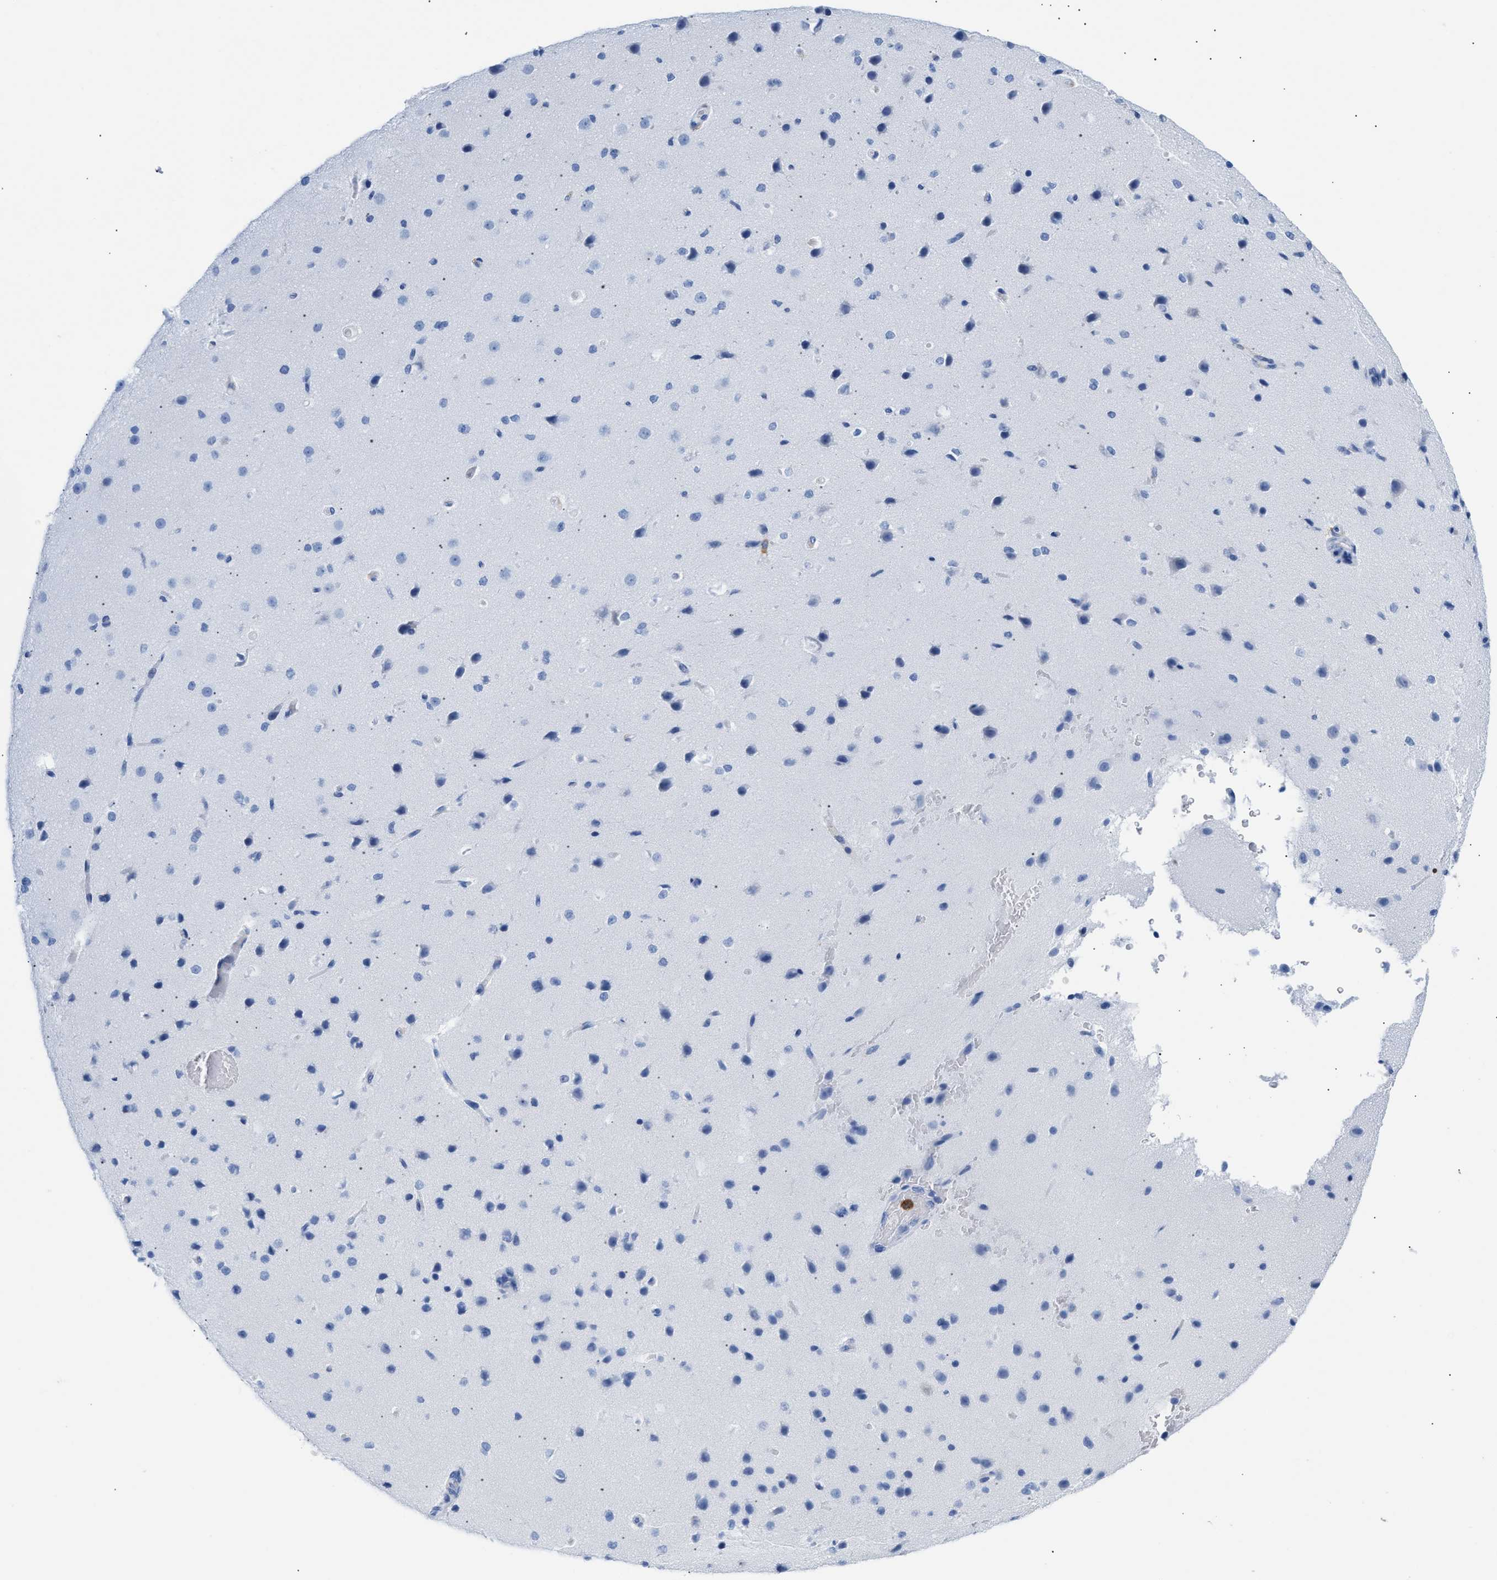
{"staining": {"intensity": "negative", "quantity": "none", "location": "none"}, "tissue": "cerebral cortex", "cell_type": "Endothelial cells", "image_type": "normal", "snomed": [{"axis": "morphology", "description": "Normal tissue, NOS"}, {"axis": "morphology", "description": "Developmental malformation"}, {"axis": "topography", "description": "Cerebral cortex"}], "caption": "The micrograph reveals no significant expression in endothelial cells of cerebral cortex.", "gene": "LCP1", "patient": {"sex": "female", "age": 30}}